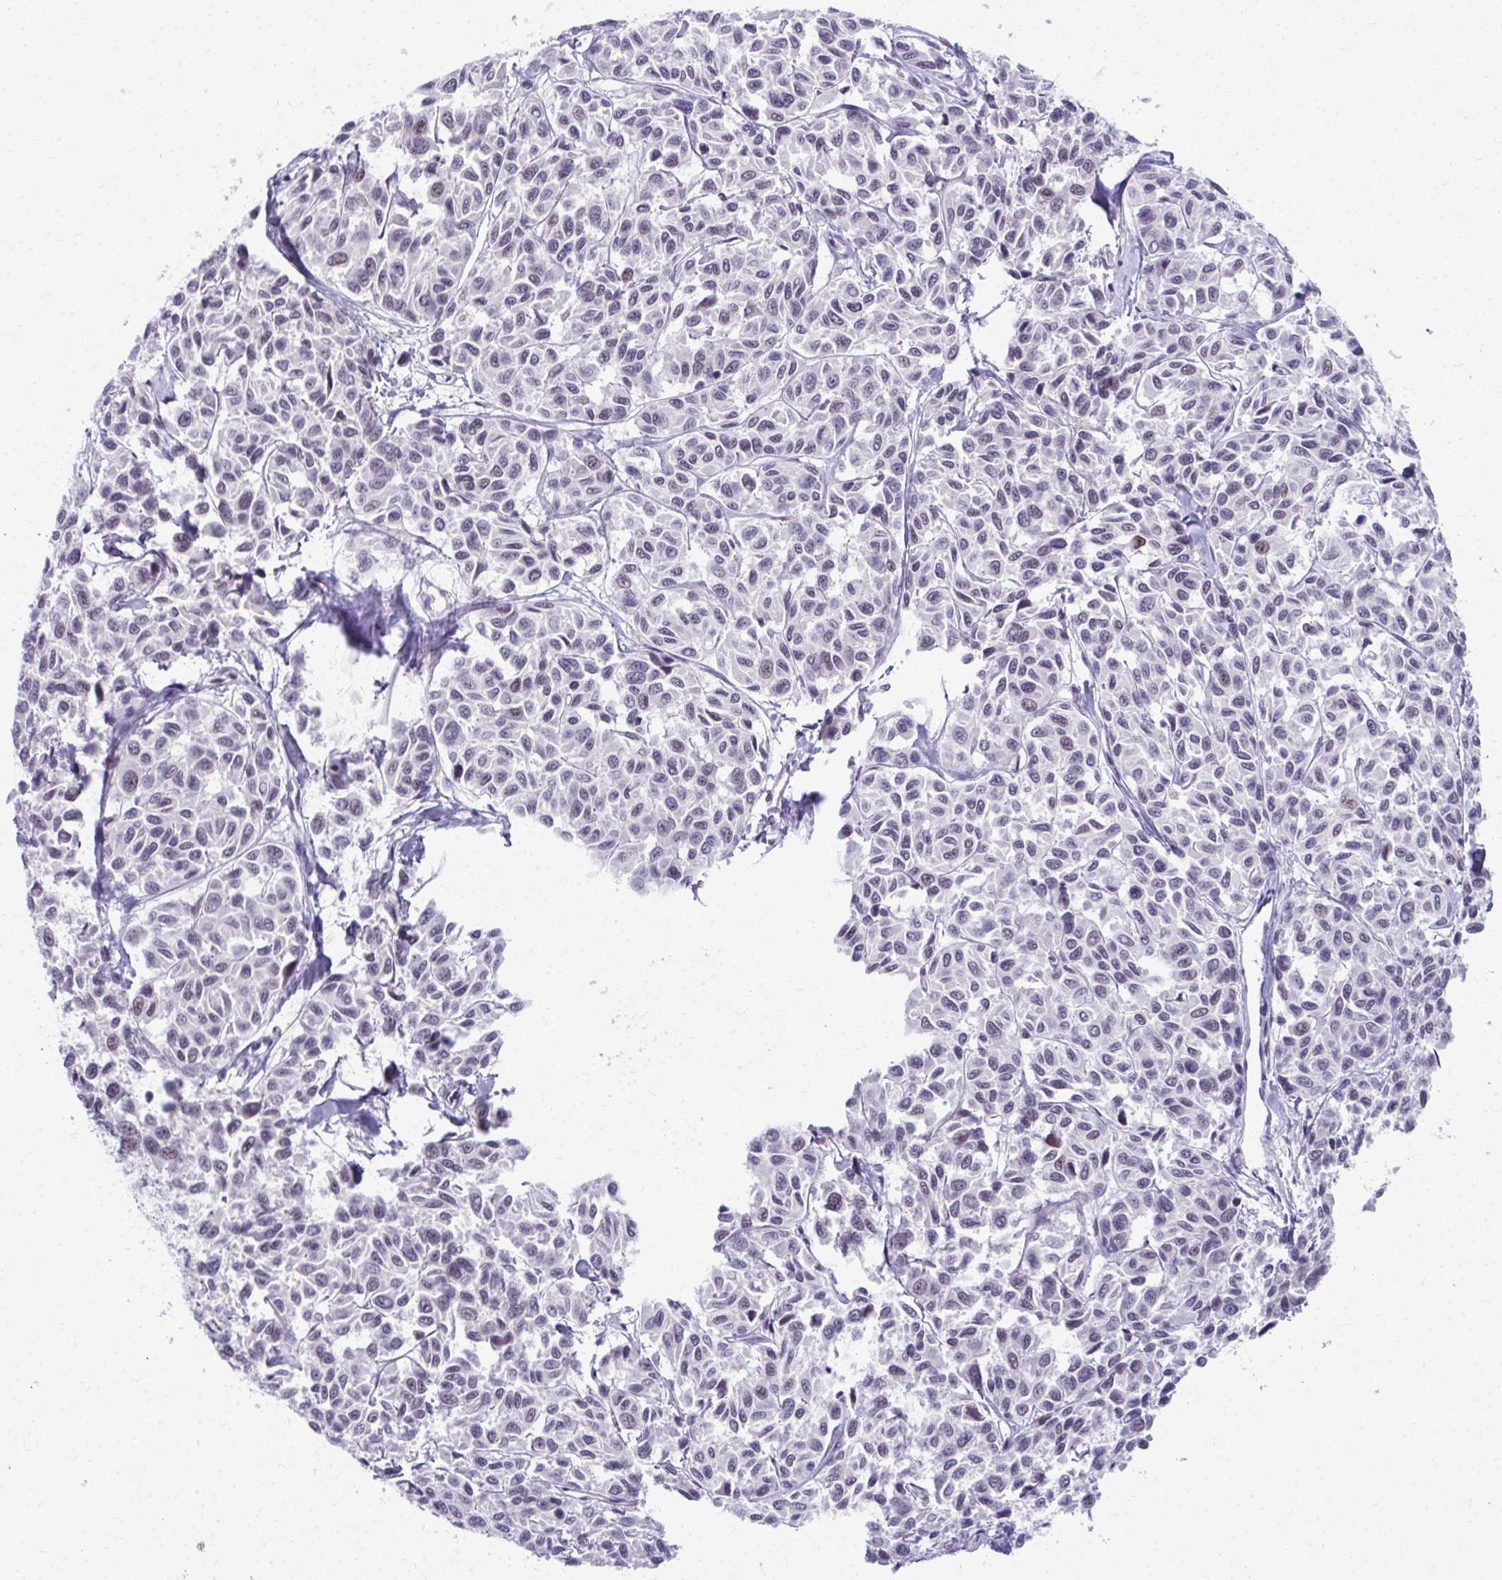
{"staining": {"intensity": "weak", "quantity": "25%-75%", "location": "nuclear"}, "tissue": "melanoma", "cell_type": "Tumor cells", "image_type": "cancer", "snomed": [{"axis": "morphology", "description": "Malignant melanoma, NOS"}, {"axis": "topography", "description": "Skin"}], "caption": "Immunohistochemistry (IHC) of human melanoma displays low levels of weak nuclear staining in about 25%-75% of tumor cells.", "gene": "MAF1", "patient": {"sex": "female", "age": 66}}